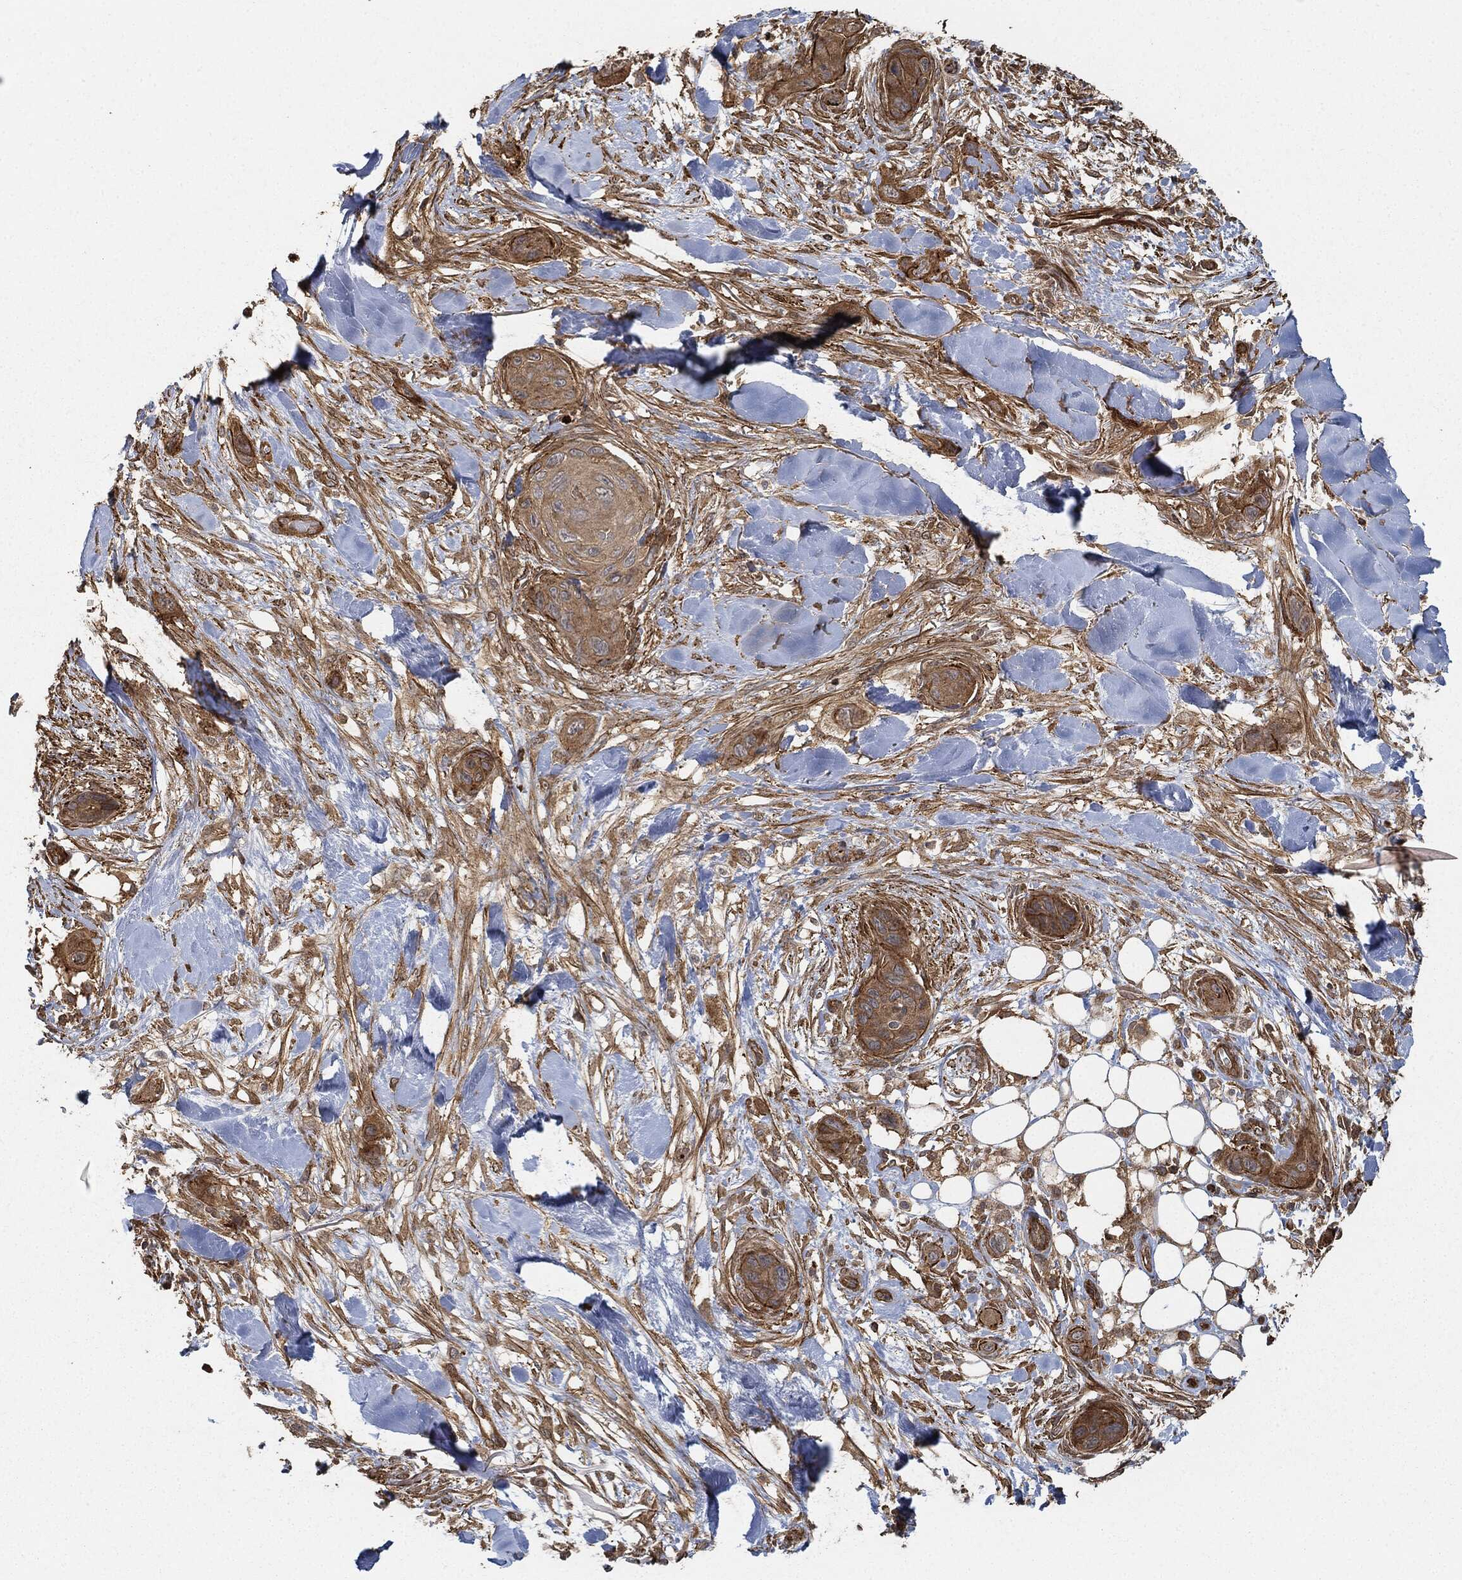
{"staining": {"intensity": "strong", "quantity": "25%-75%", "location": "cytoplasmic/membranous"}, "tissue": "skin cancer", "cell_type": "Tumor cells", "image_type": "cancer", "snomed": [{"axis": "morphology", "description": "Squamous cell carcinoma, NOS"}, {"axis": "topography", "description": "Skin"}], "caption": "A brown stain labels strong cytoplasmic/membranous positivity of a protein in human skin cancer (squamous cell carcinoma) tumor cells.", "gene": "TPT1", "patient": {"sex": "male", "age": 78}}